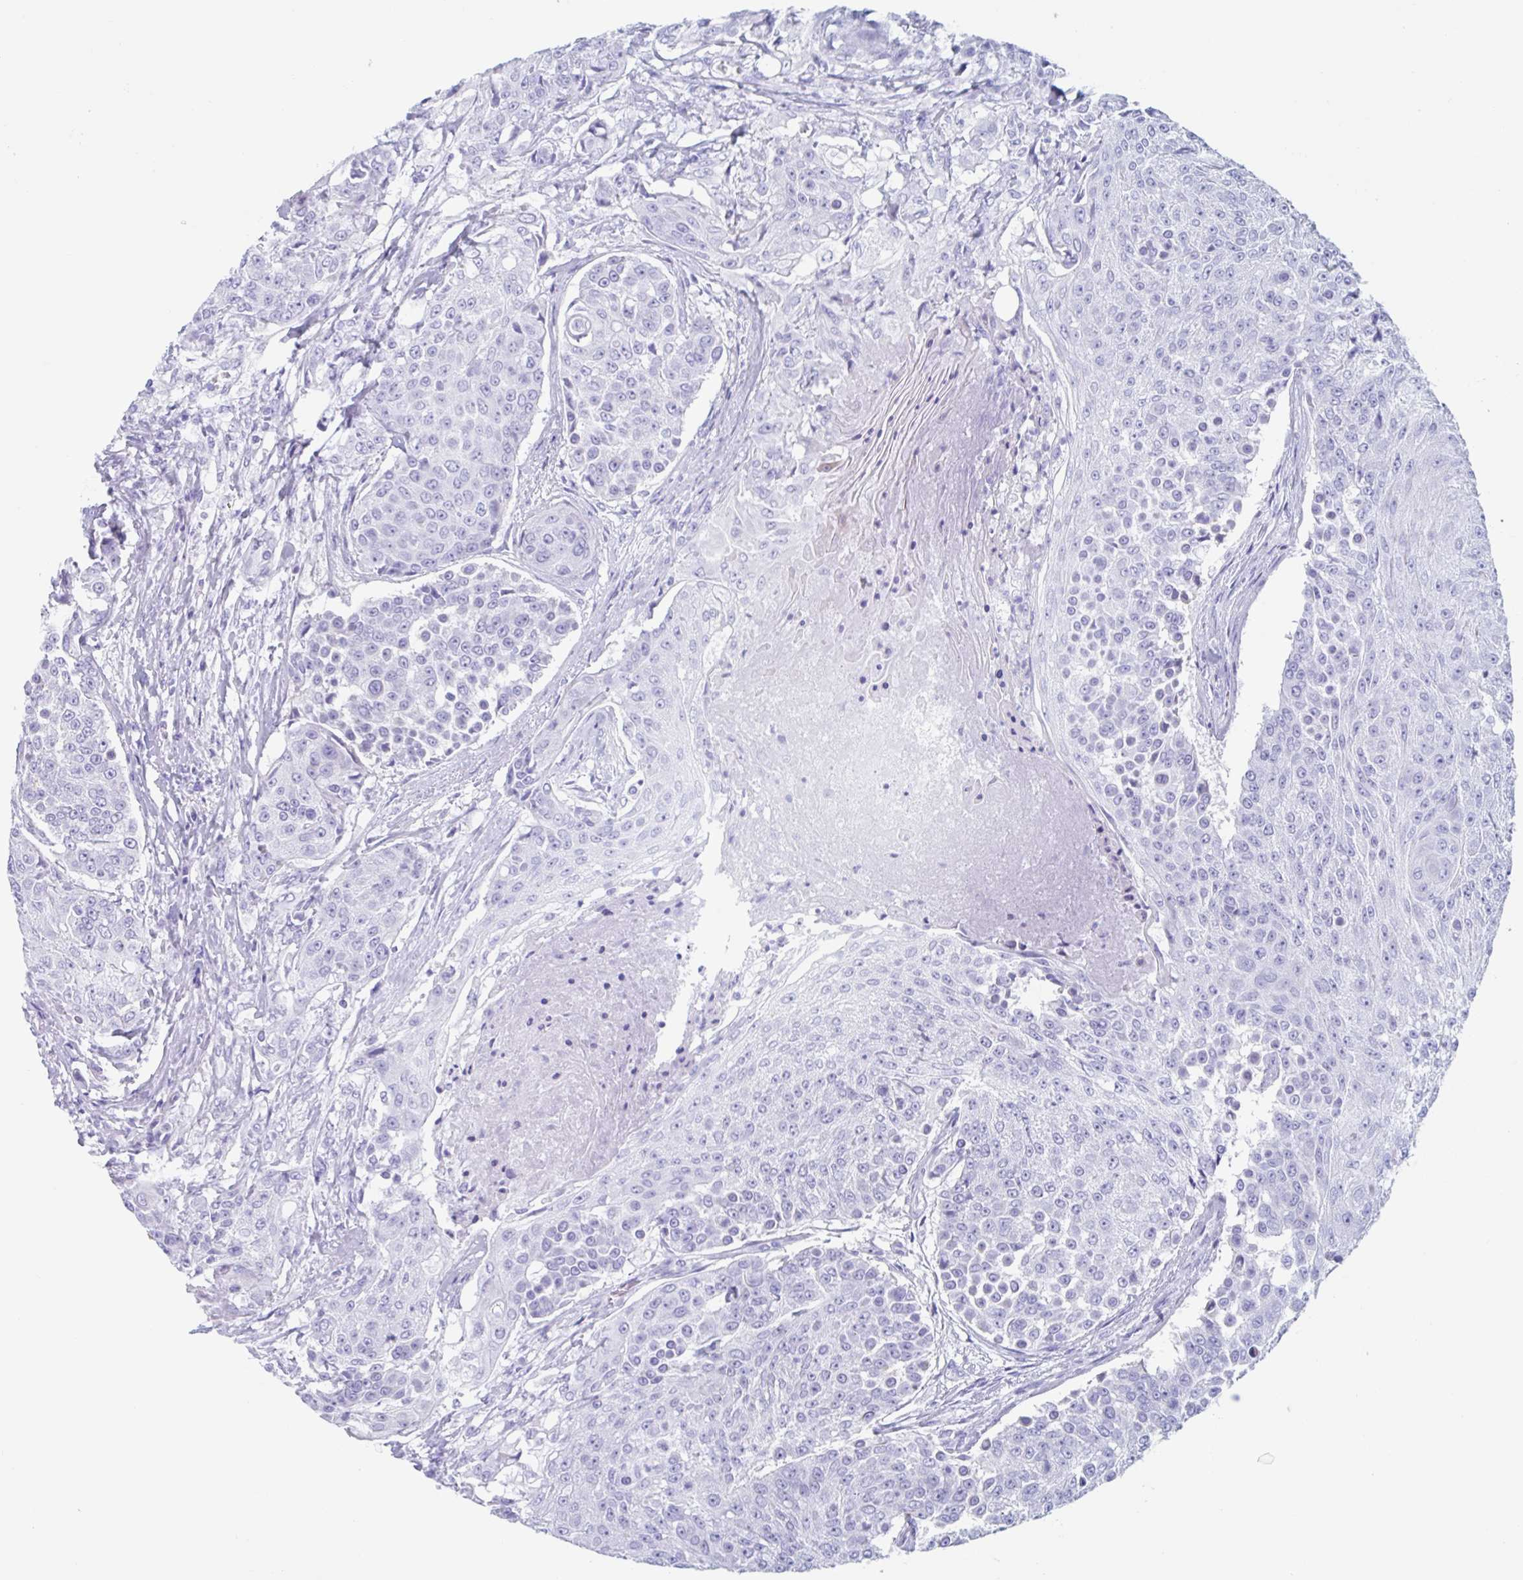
{"staining": {"intensity": "negative", "quantity": "none", "location": "none"}, "tissue": "urothelial cancer", "cell_type": "Tumor cells", "image_type": "cancer", "snomed": [{"axis": "morphology", "description": "Urothelial carcinoma, High grade"}, {"axis": "topography", "description": "Urinary bladder"}], "caption": "Human high-grade urothelial carcinoma stained for a protein using immunohistochemistry (IHC) shows no expression in tumor cells.", "gene": "CPTP", "patient": {"sex": "female", "age": 63}}